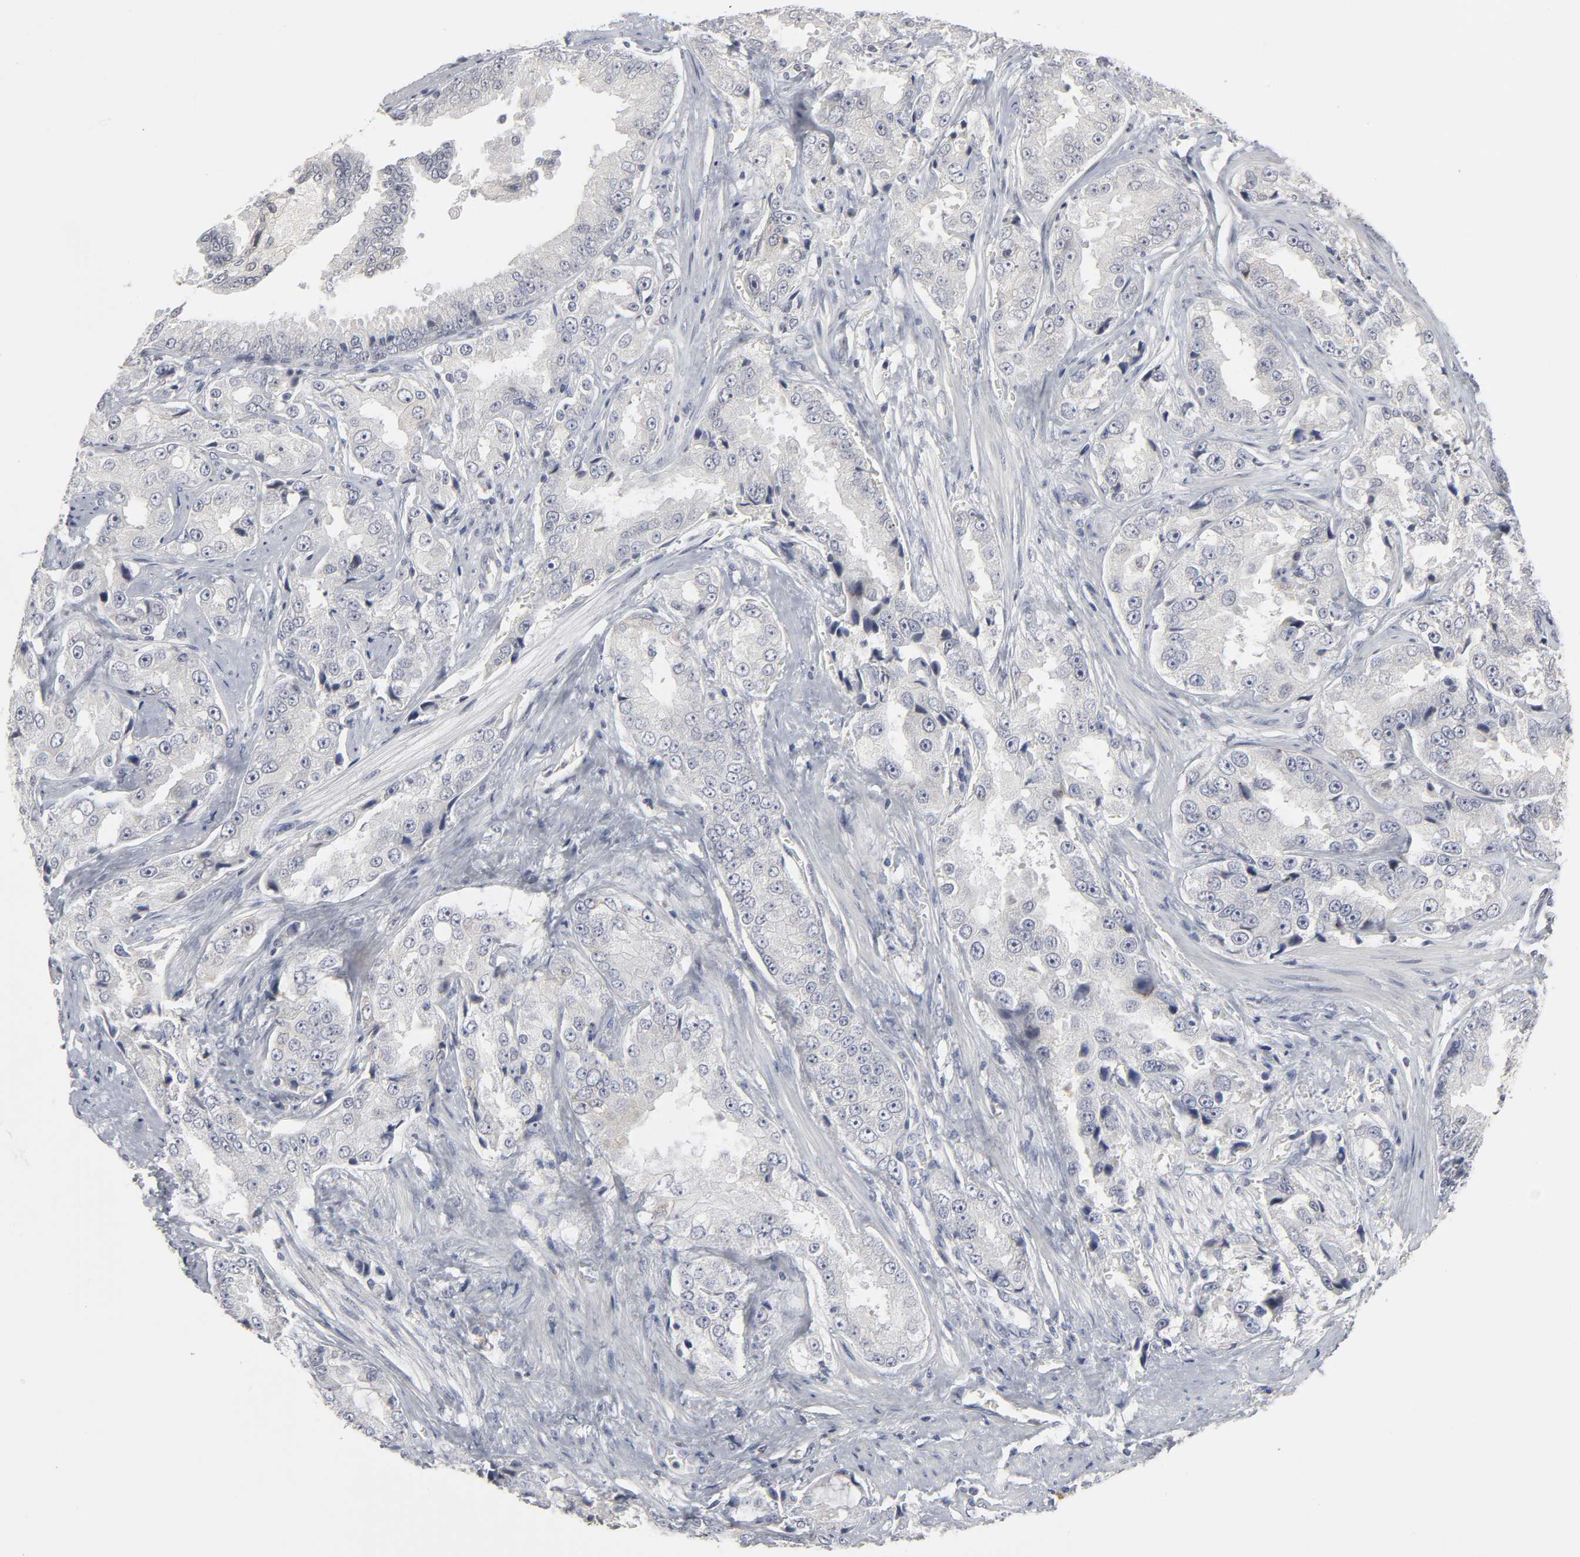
{"staining": {"intensity": "negative", "quantity": "none", "location": "none"}, "tissue": "prostate cancer", "cell_type": "Tumor cells", "image_type": "cancer", "snomed": [{"axis": "morphology", "description": "Adenocarcinoma, High grade"}, {"axis": "topography", "description": "Prostate"}], "caption": "Tumor cells show no significant expression in high-grade adenocarcinoma (prostate).", "gene": "TCAP", "patient": {"sex": "male", "age": 73}}